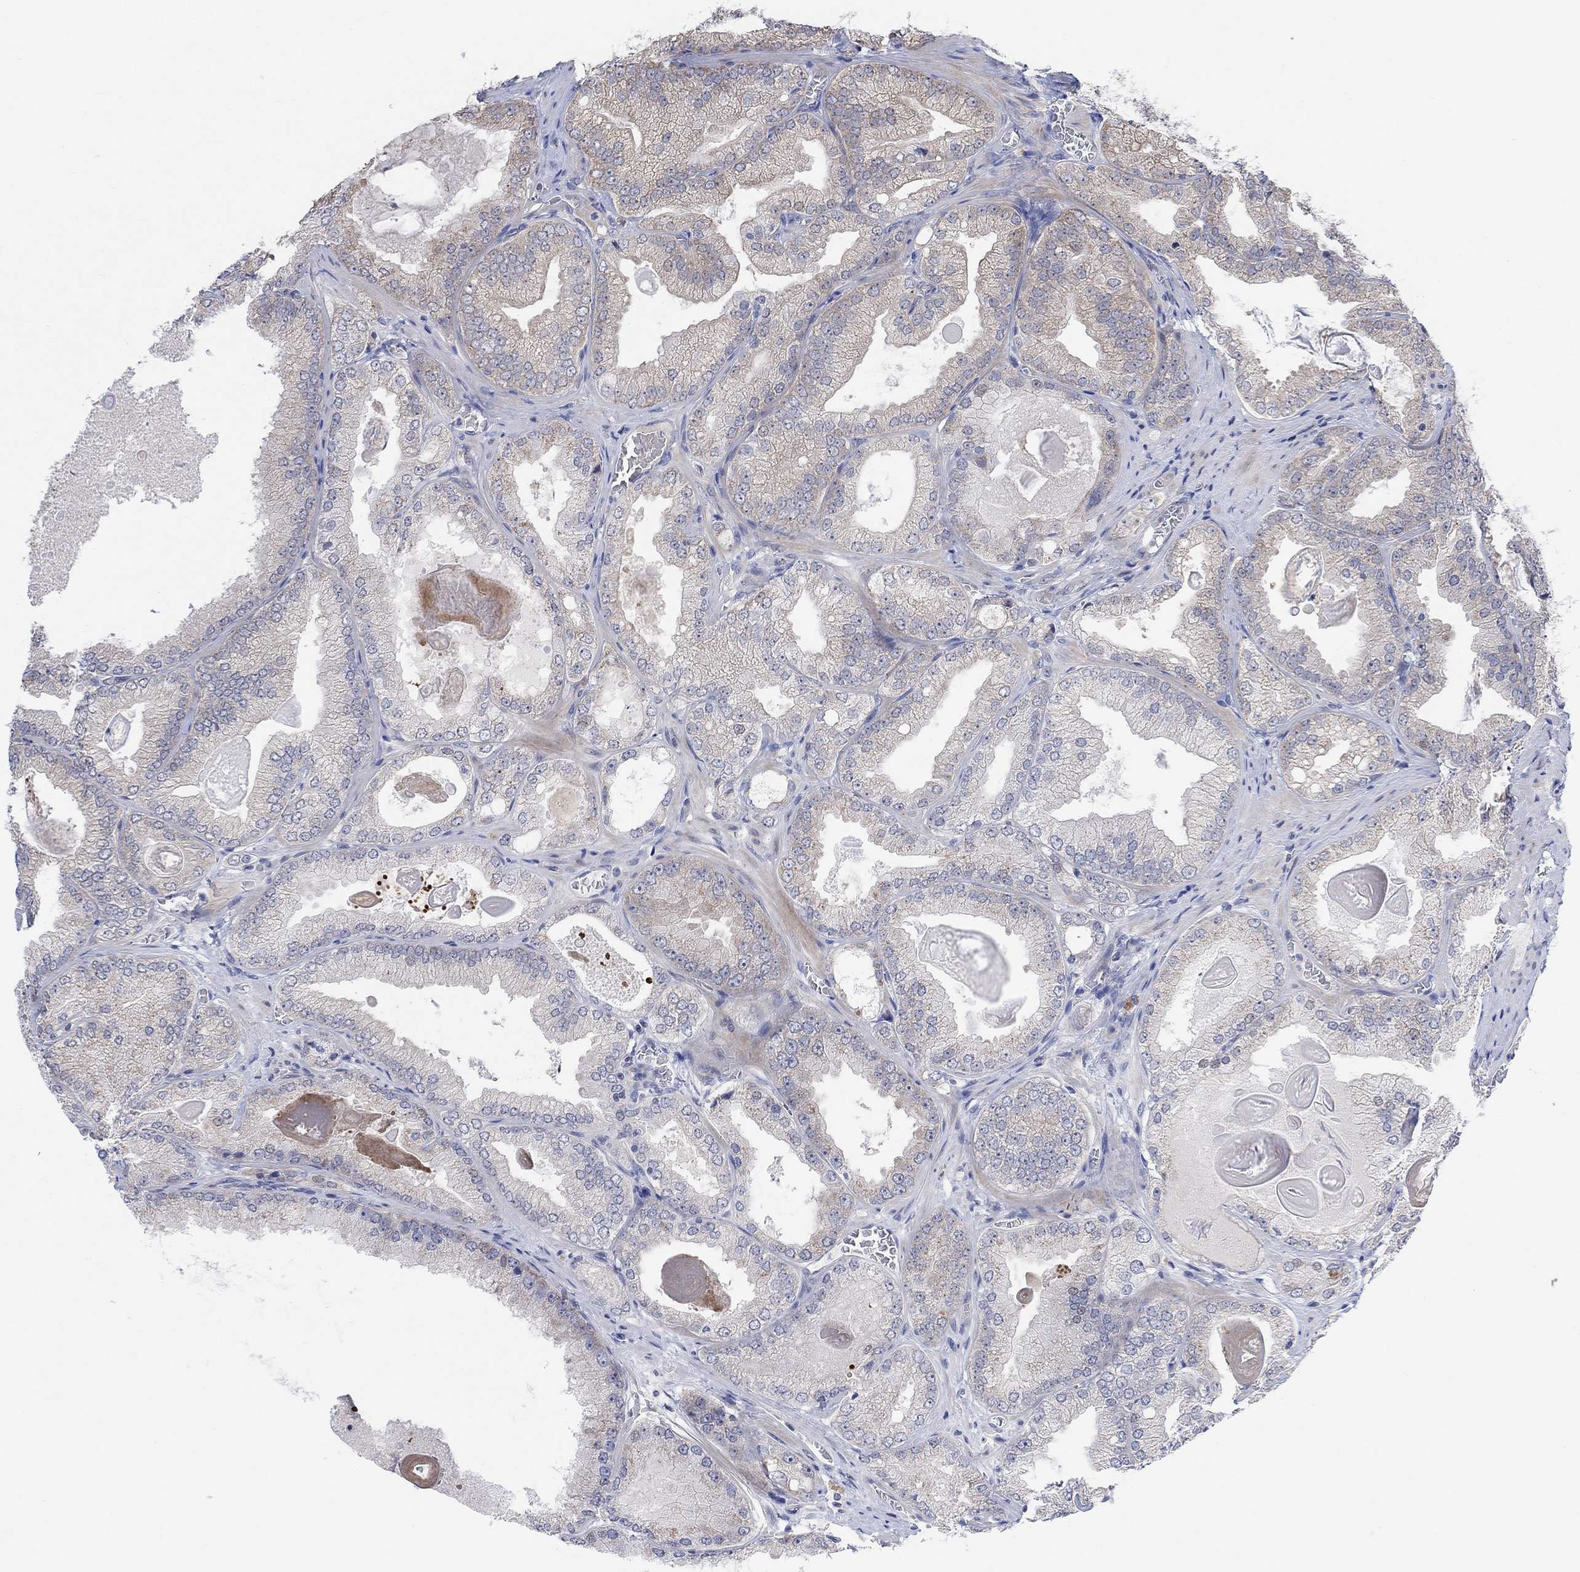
{"staining": {"intensity": "negative", "quantity": "none", "location": "none"}, "tissue": "prostate cancer", "cell_type": "Tumor cells", "image_type": "cancer", "snomed": [{"axis": "morphology", "description": "Adenocarcinoma, Low grade"}, {"axis": "topography", "description": "Prostate"}], "caption": "DAB immunohistochemical staining of human prostate low-grade adenocarcinoma shows no significant expression in tumor cells.", "gene": "CNTF", "patient": {"sex": "male", "age": 72}}